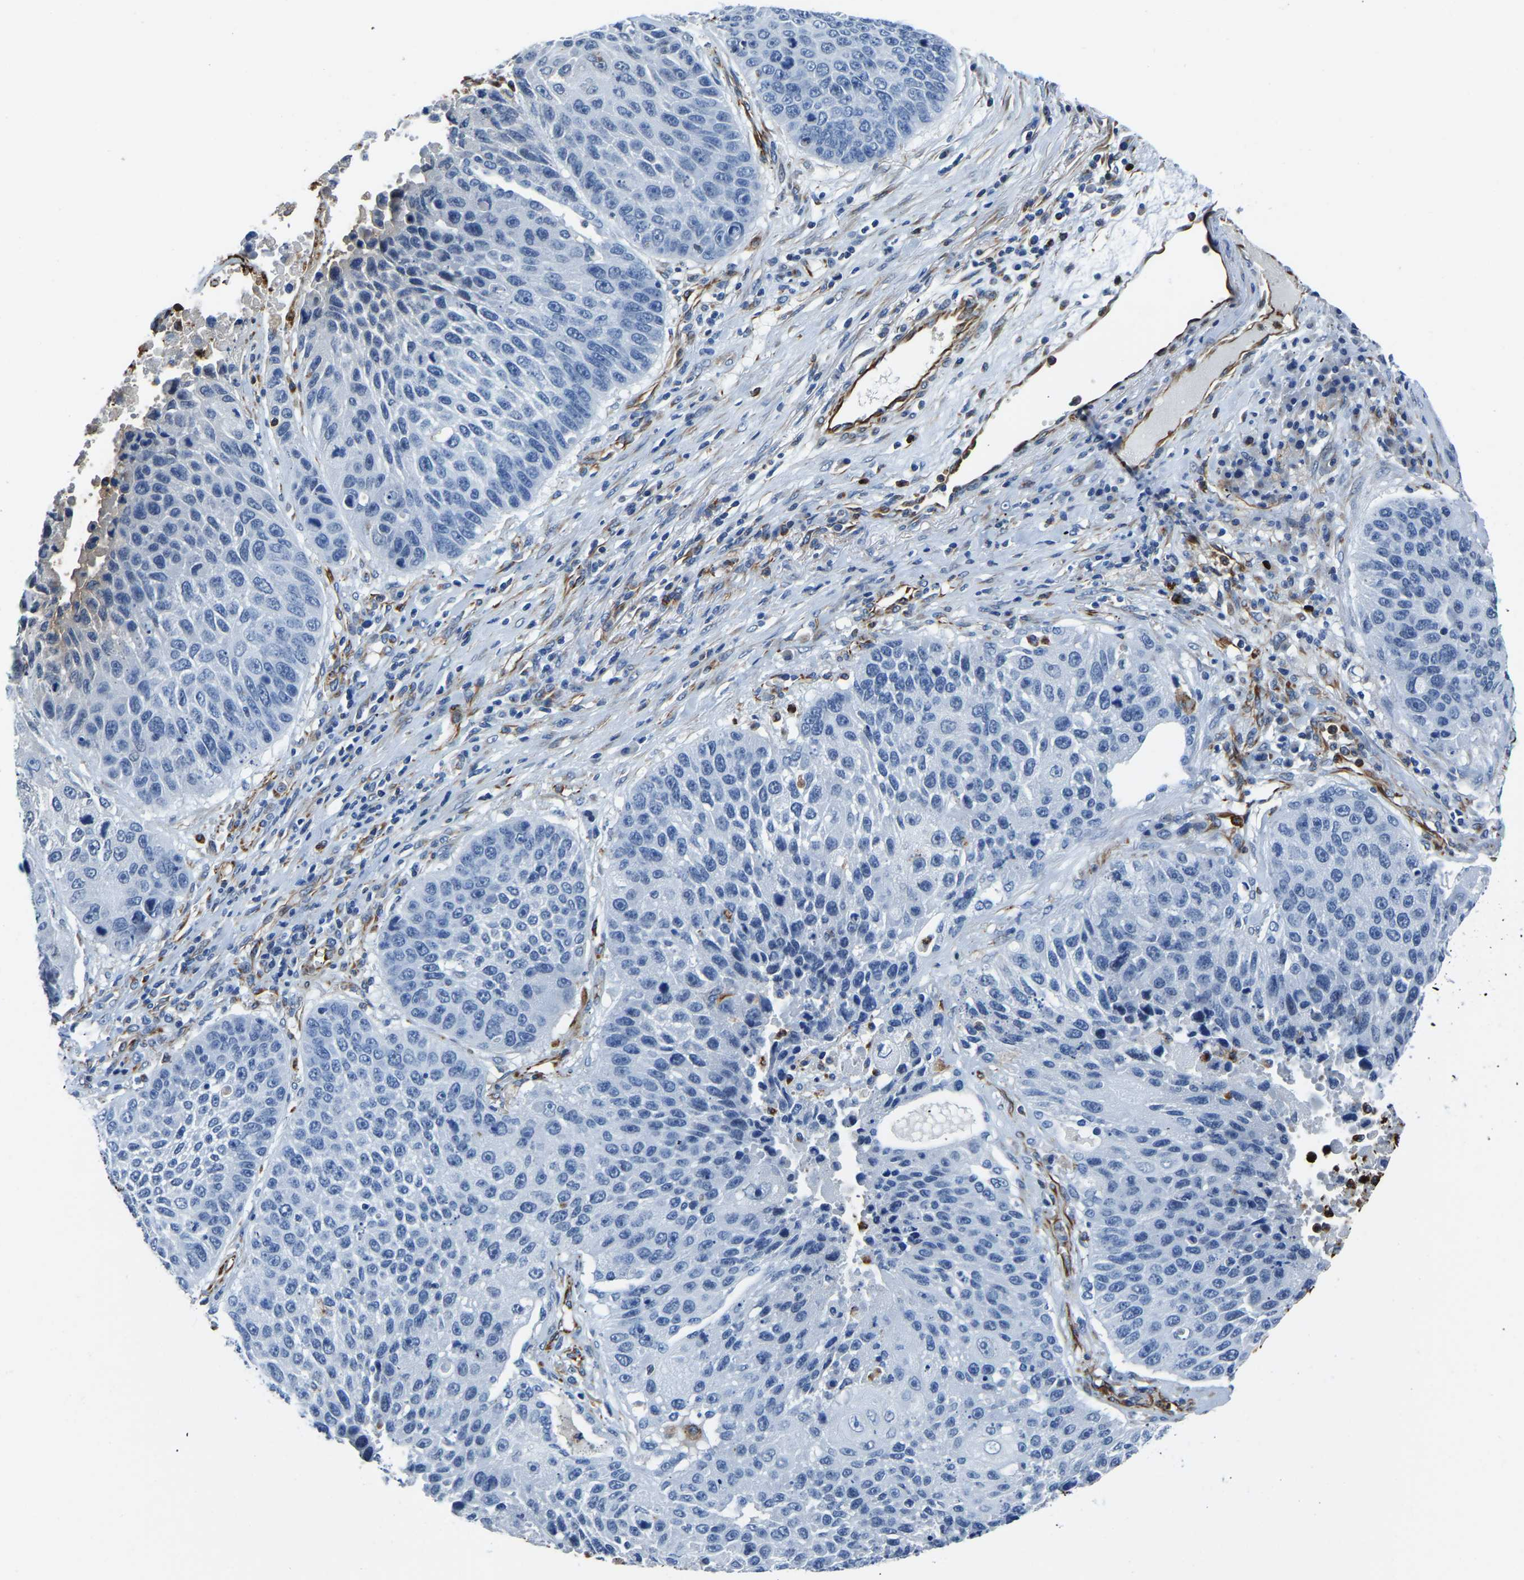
{"staining": {"intensity": "negative", "quantity": "none", "location": "none"}, "tissue": "lung cancer", "cell_type": "Tumor cells", "image_type": "cancer", "snomed": [{"axis": "morphology", "description": "Squamous cell carcinoma, NOS"}, {"axis": "topography", "description": "Lung"}], "caption": "Protein analysis of squamous cell carcinoma (lung) displays no significant positivity in tumor cells. Brightfield microscopy of immunohistochemistry stained with DAB (3,3'-diaminobenzidine) (brown) and hematoxylin (blue), captured at high magnification.", "gene": "MS4A3", "patient": {"sex": "male", "age": 61}}